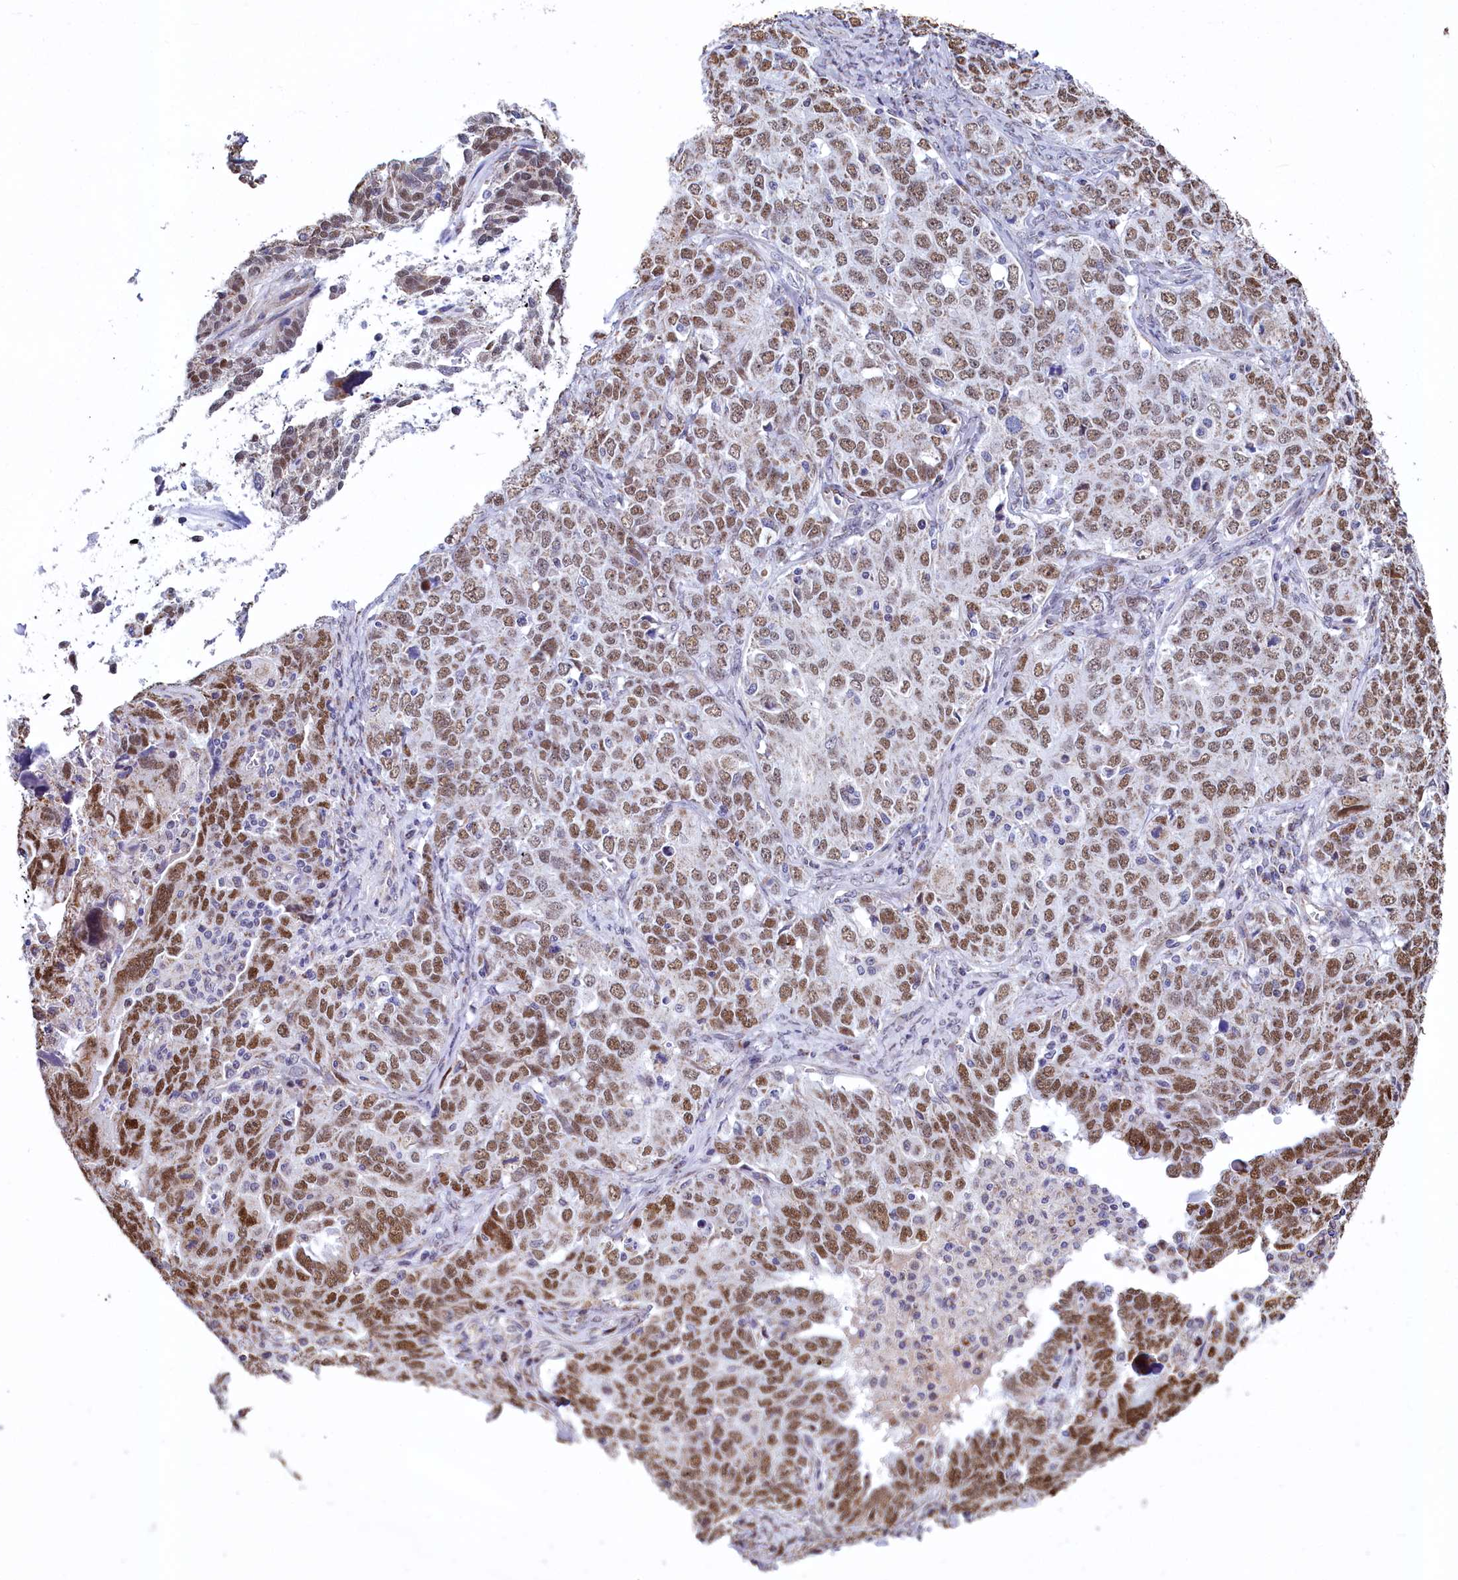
{"staining": {"intensity": "moderate", "quantity": ">75%", "location": "cytoplasmic/membranous,nuclear"}, "tissue": "ovarian cancer", "cell_type": "Tumor cells", "image_type": "cancer", "snomed": [{"axis": "morphology", "description": "Carcinoma, endometroid"}, {"axis": "topography", "description": "Ovary"}], "caption": "This photomicrograph shows immunohistochemistry (IHC) staining of human endometroid carcinoma (ovarian), with medium moderate cytoplasmic/membranous and nuclear staining in about >75% of tumor cells.", "gene": "MORN3", "patient": {"sex": "female", "age": 62}}